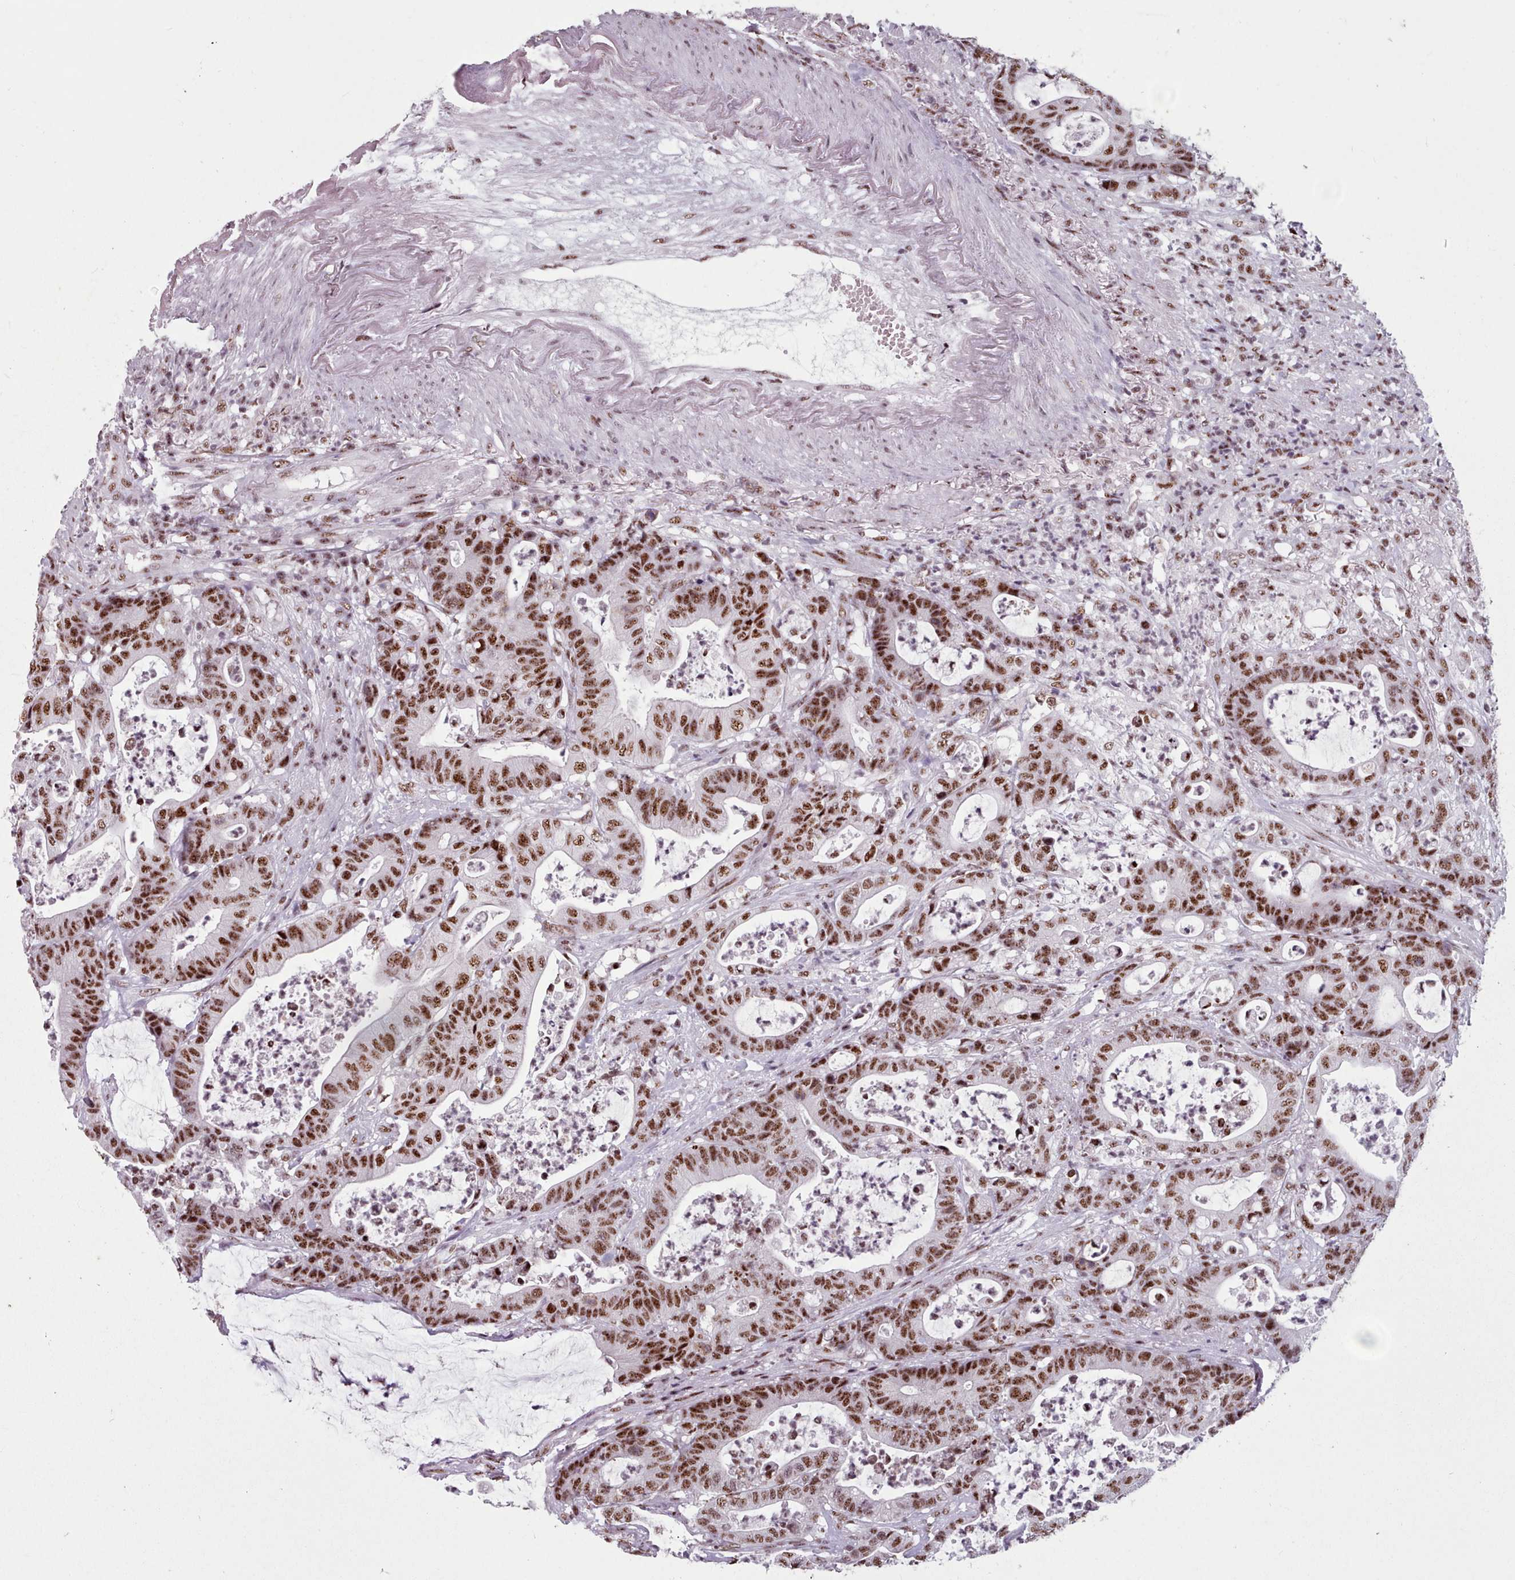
{"staining": {"intensity": "strong", "quantity": ">75%", "location": "nuclear"}, "tissue": "colorectal cancer", "cell_type": "Tumor cells", "image_type": "cancer", "snomed": [{"axis": "morphology", "description": "Adenocarcinoma, NOS"}, {"axis": "topography", "description": "Colon"}], "caption": "This image displays colorectal cancer (adenocarcinoma) stained with immunohistochemistry (IHC) to label a protein in brown. The nuclear of tumor cells show strong positivity for the protein. Nuclei are counter-stained blue.", "gene": "SRRM1", "patient": {"sex": "female", "age": 84}}